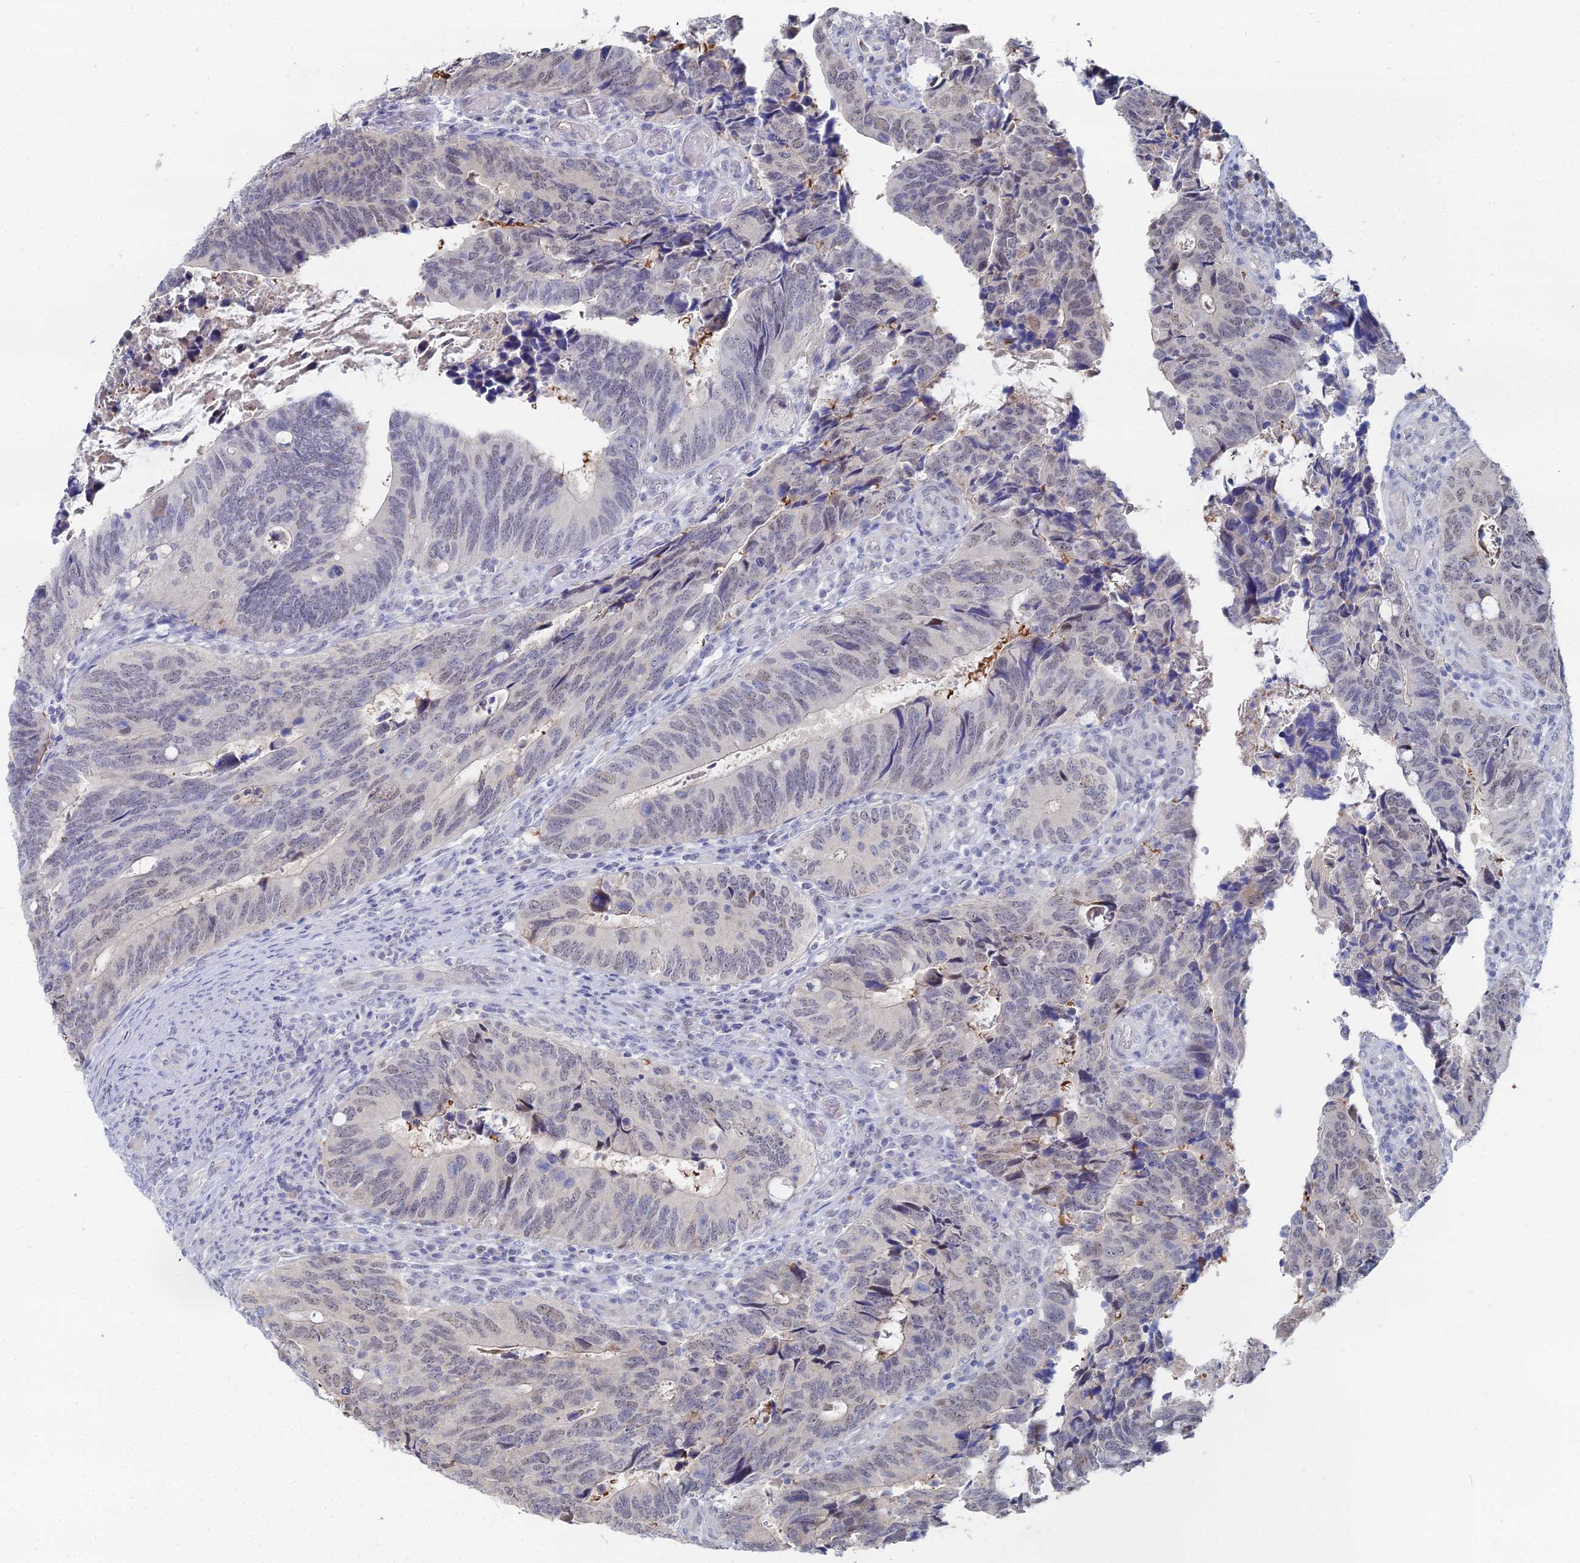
{"staining": {"intensity": "moderate", "quantity": "<25%", "location": "cytoplasmic/membranous"}, "tissue": "colorectal cancer", "cell_type": "Tumor cells", "image_type": "cancer", "snomed": [{"axis": "morphology", "description": "Adenocarcinoma, NOS"}, {"axis": "topography", "description": "Colon"}], "caption": "Protein staining by immunohistochemistry (IHC) shows moderate cytoplasmic/membranous expression in approximately <25% of tumor cells in adenocarcinoma (colorectal). Ihc stains the protein of interest in brown and the nuclei are stained blue.", "gene": "THAP4", "patient": {"sex": "male", "age": 87}}